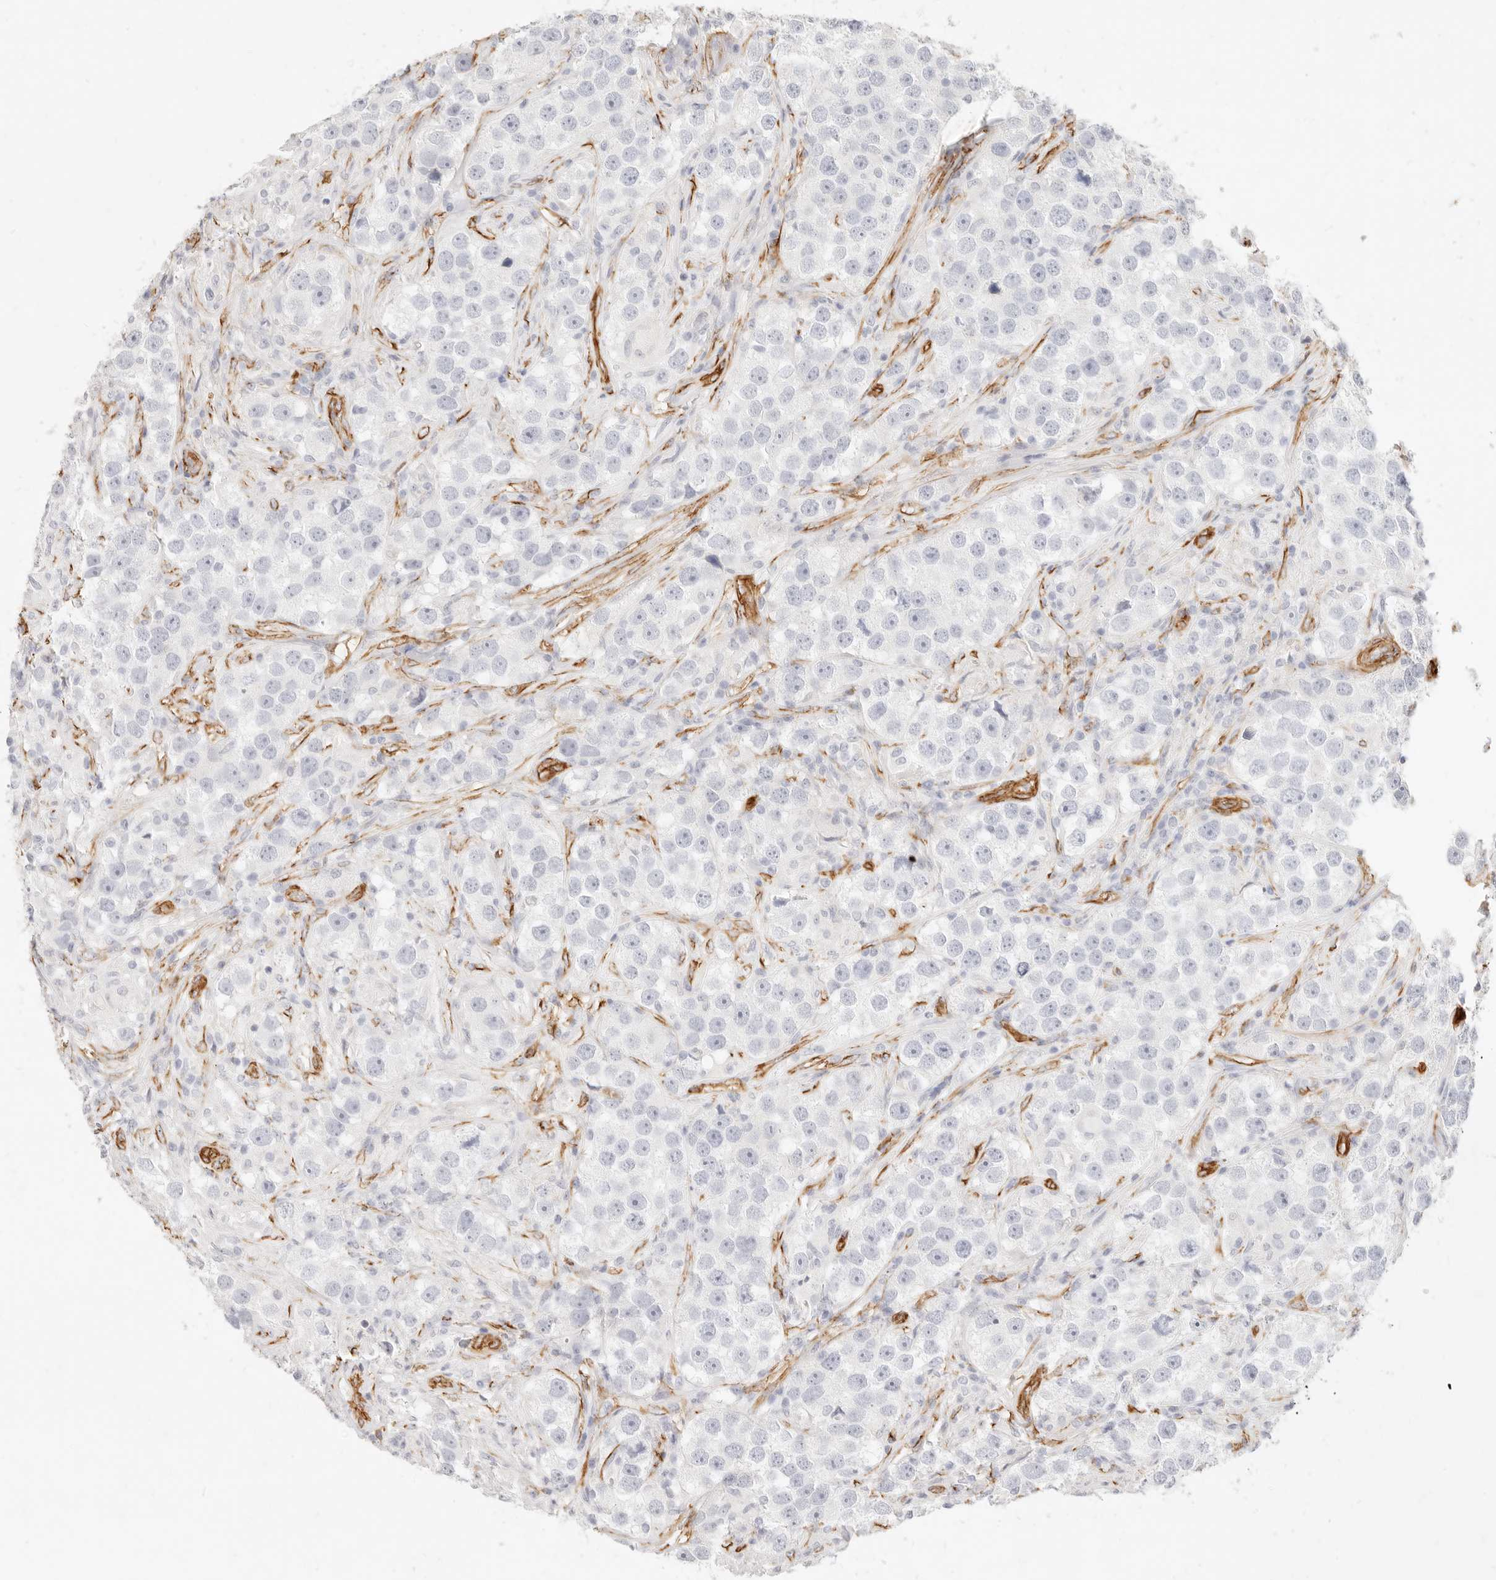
{"staining": {"intensity": "negative", "quantity": "none", "location": "none"}, "tissue": "testis cancer", "cell_type": "Tumor cells", "image_type": "cancer", "snomed": [{"axis": "morphology", "description": "Seminoma, NOS"}, {"axis": "topography", "description": "Testis"}], "caption": "This photomicrograph is of testis seminoma stained with immunohistochemistry (IHC) to label a protein in brown with the nuclei are counter-stained blue. There is no positivity in tumor cells.", "gene": "NUS1", "patient": {"sex": "male", "age": 49}}